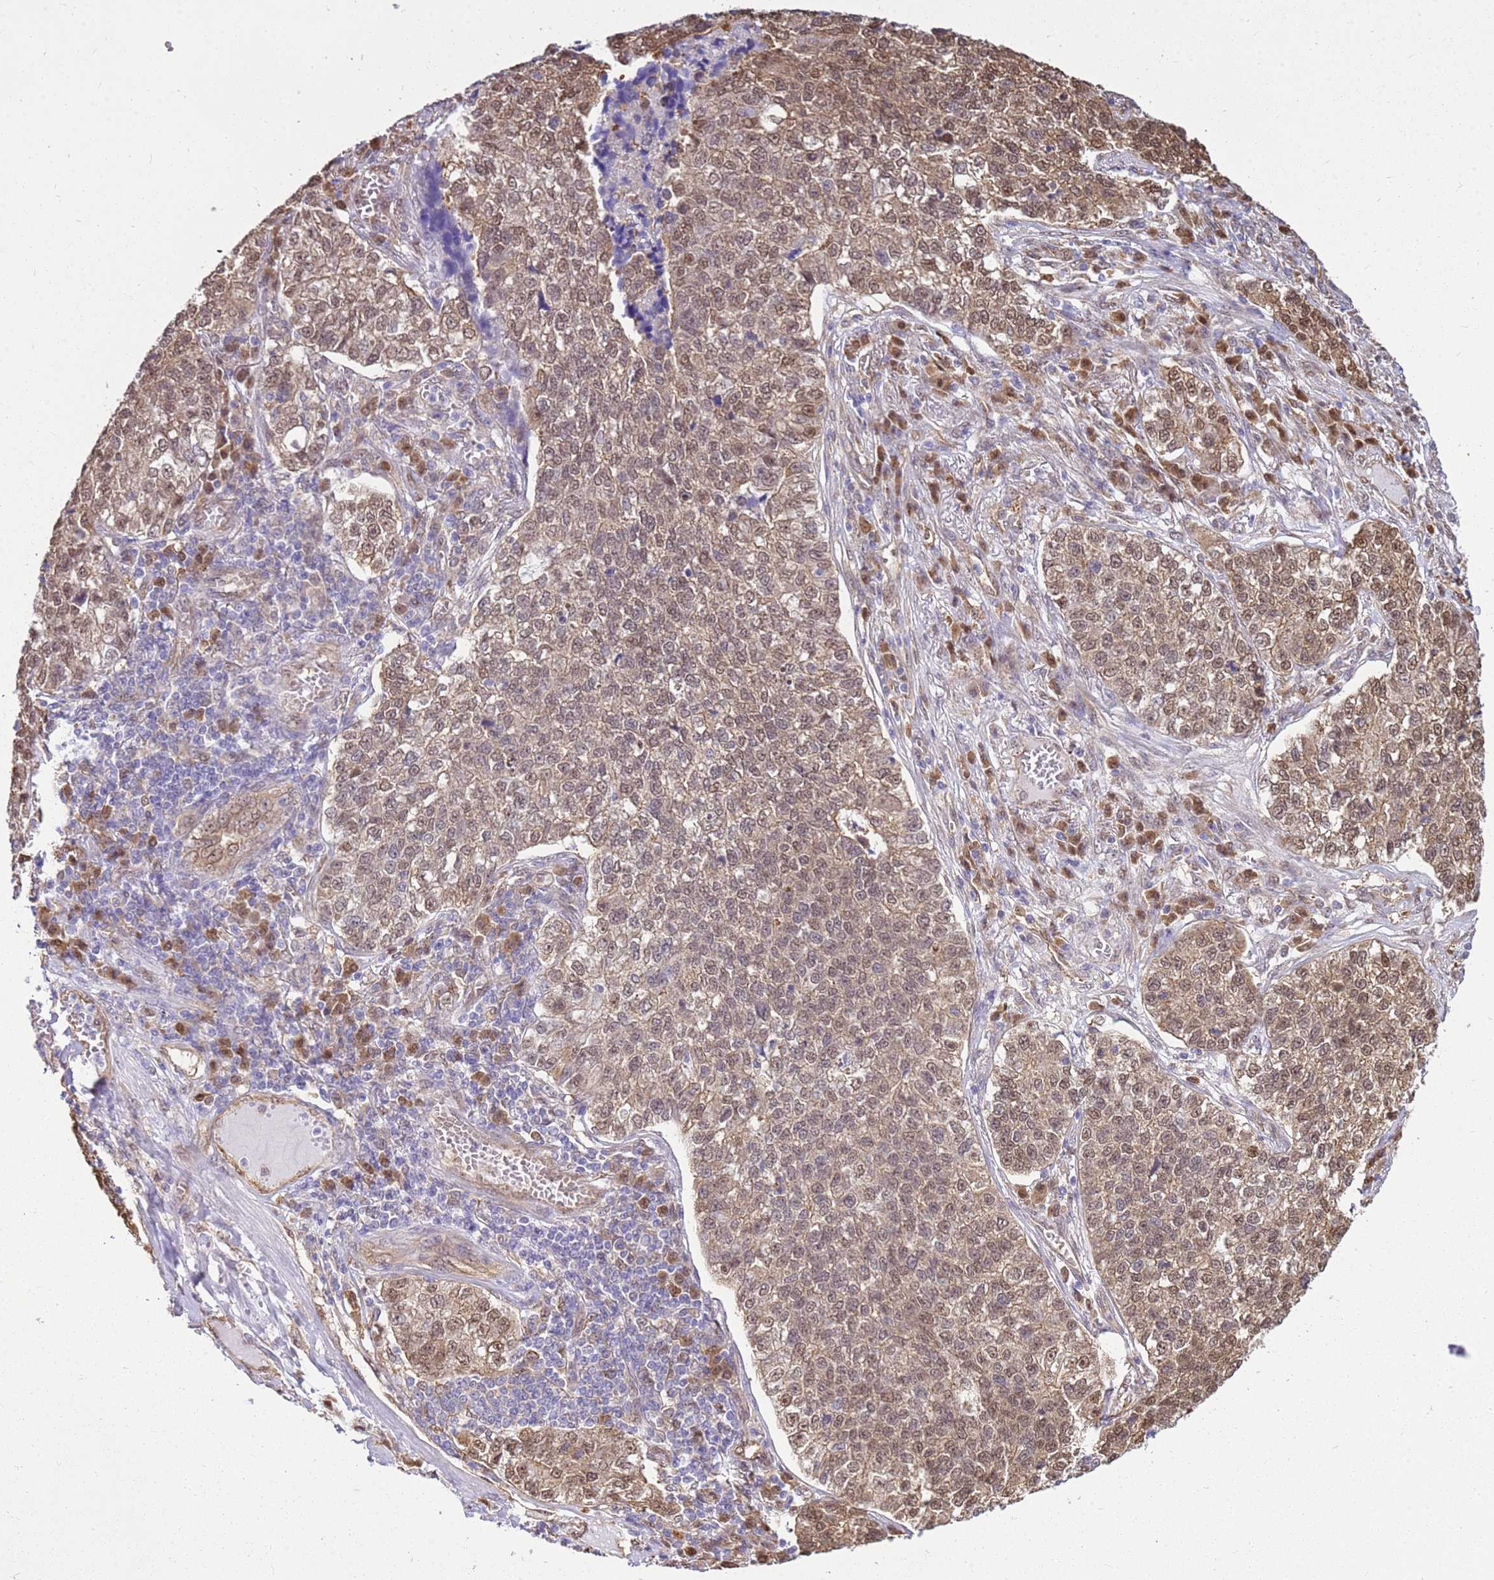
{"staining": {"intensity": "weak", "quantity": ">75%", "location": "cytoplasmic/membranous,nuclear"}, "tissue": "lung cancer", "cell_type": "Tumor cells", "image_type": "cancer", "snomed": [{"axis": "morphology", "description": "Adenocarcinoma, NOS"}, {"axis": "topography", "description": "Lung"}], "caption": "Weak cytoplasmic/membranous and nuclear protein staining is present in about >75% of tumor cells in lung cancer (adenocarcinoma).", "gene": "YWHAE", "patient": {"sex": "male", "age": 49}}